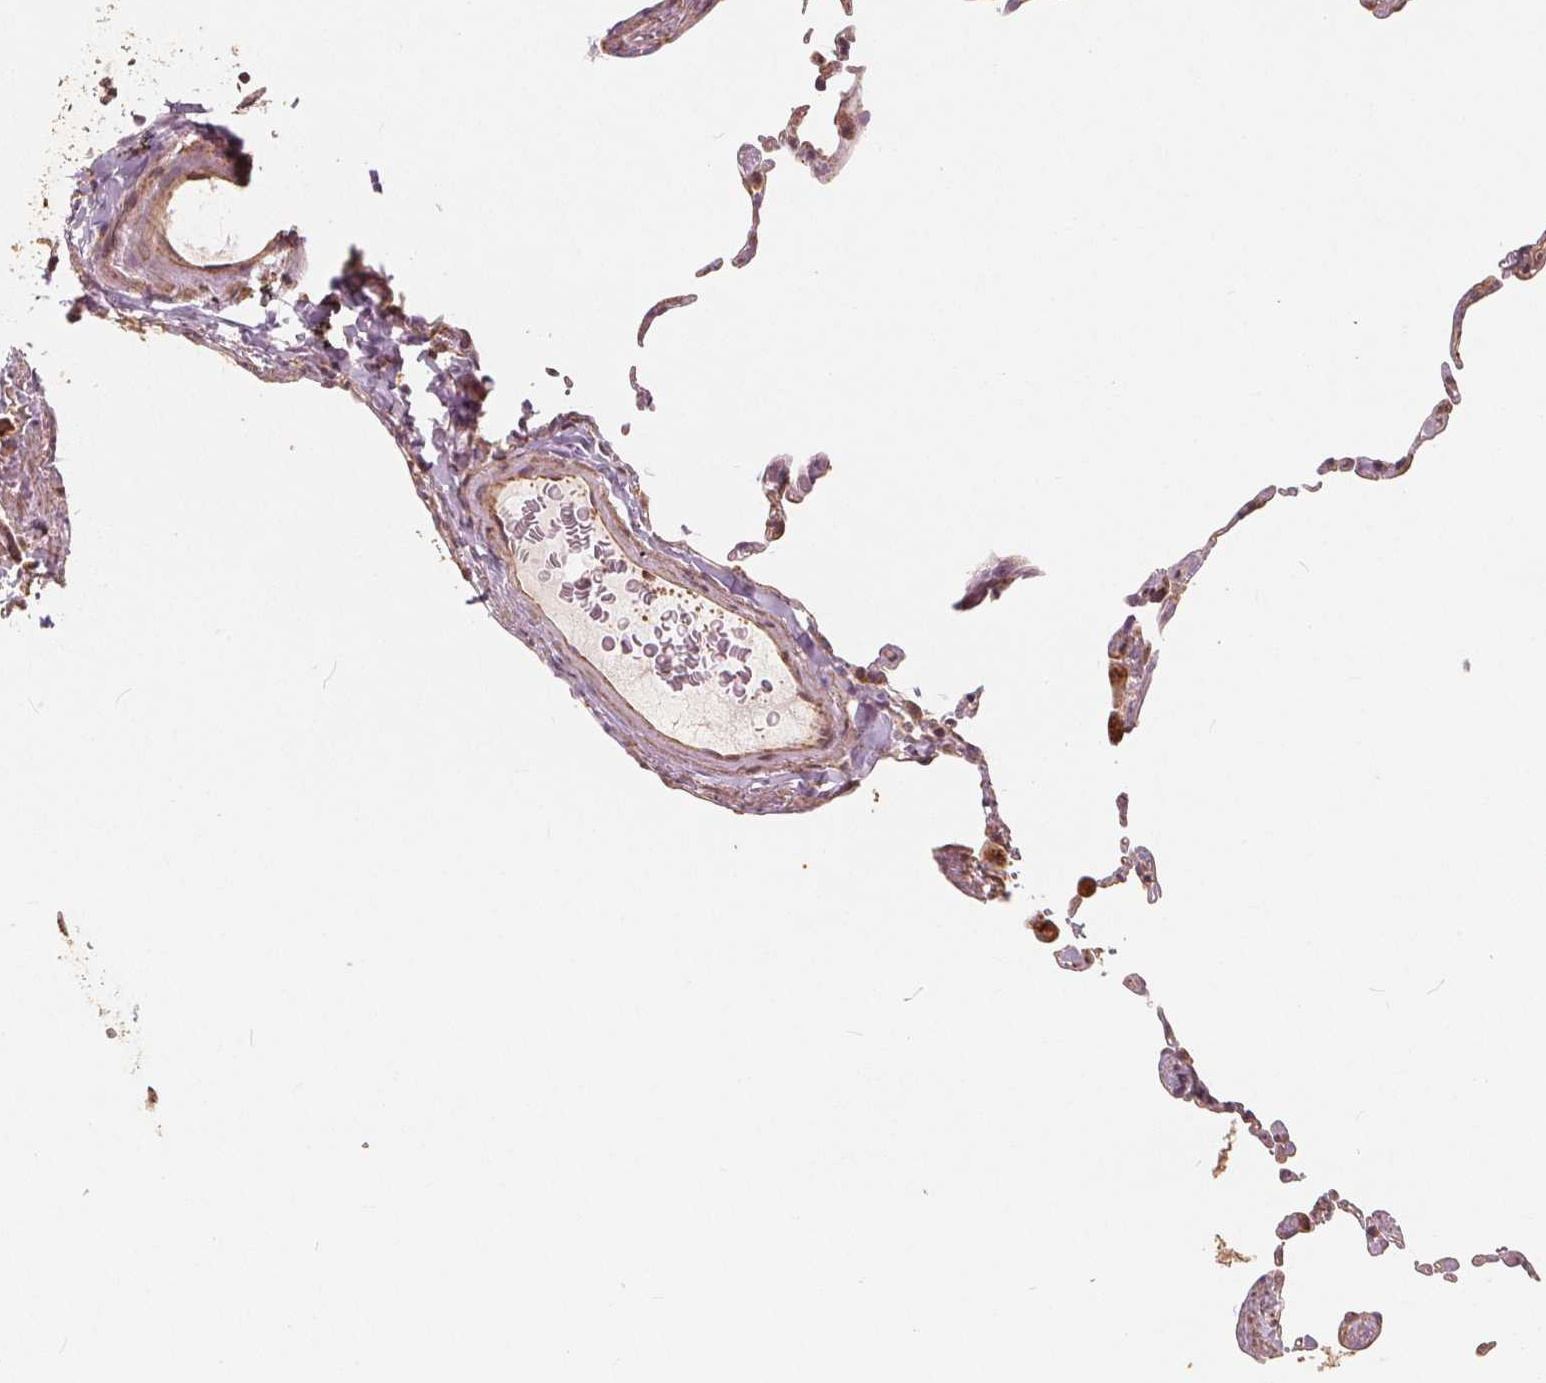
{"staining": {"intensity": "moderate", "quantity": "<25%", "location": "cytoplasmic/membranous"}, "tissue": "lung", "cell_type": "Alveolar cells", "image_type": "normal", "snomed": [{"axis": "morphology", "description": "Normal tissue, NOS"}, {"axis": "topography", "description": "Lung"}], "caption": "High-magnification brightfield microscopy of normal lung stained with DAB (3,3'-diaminobenzidine) (brown) and counterstained with hematoxylin (blue). alveolar cells exhibit moderate cytoplasmic/membranous expression is identified in about<25% of cells.", "gene": "PEX26", "patient": {"sex": "female", "age": 57}}